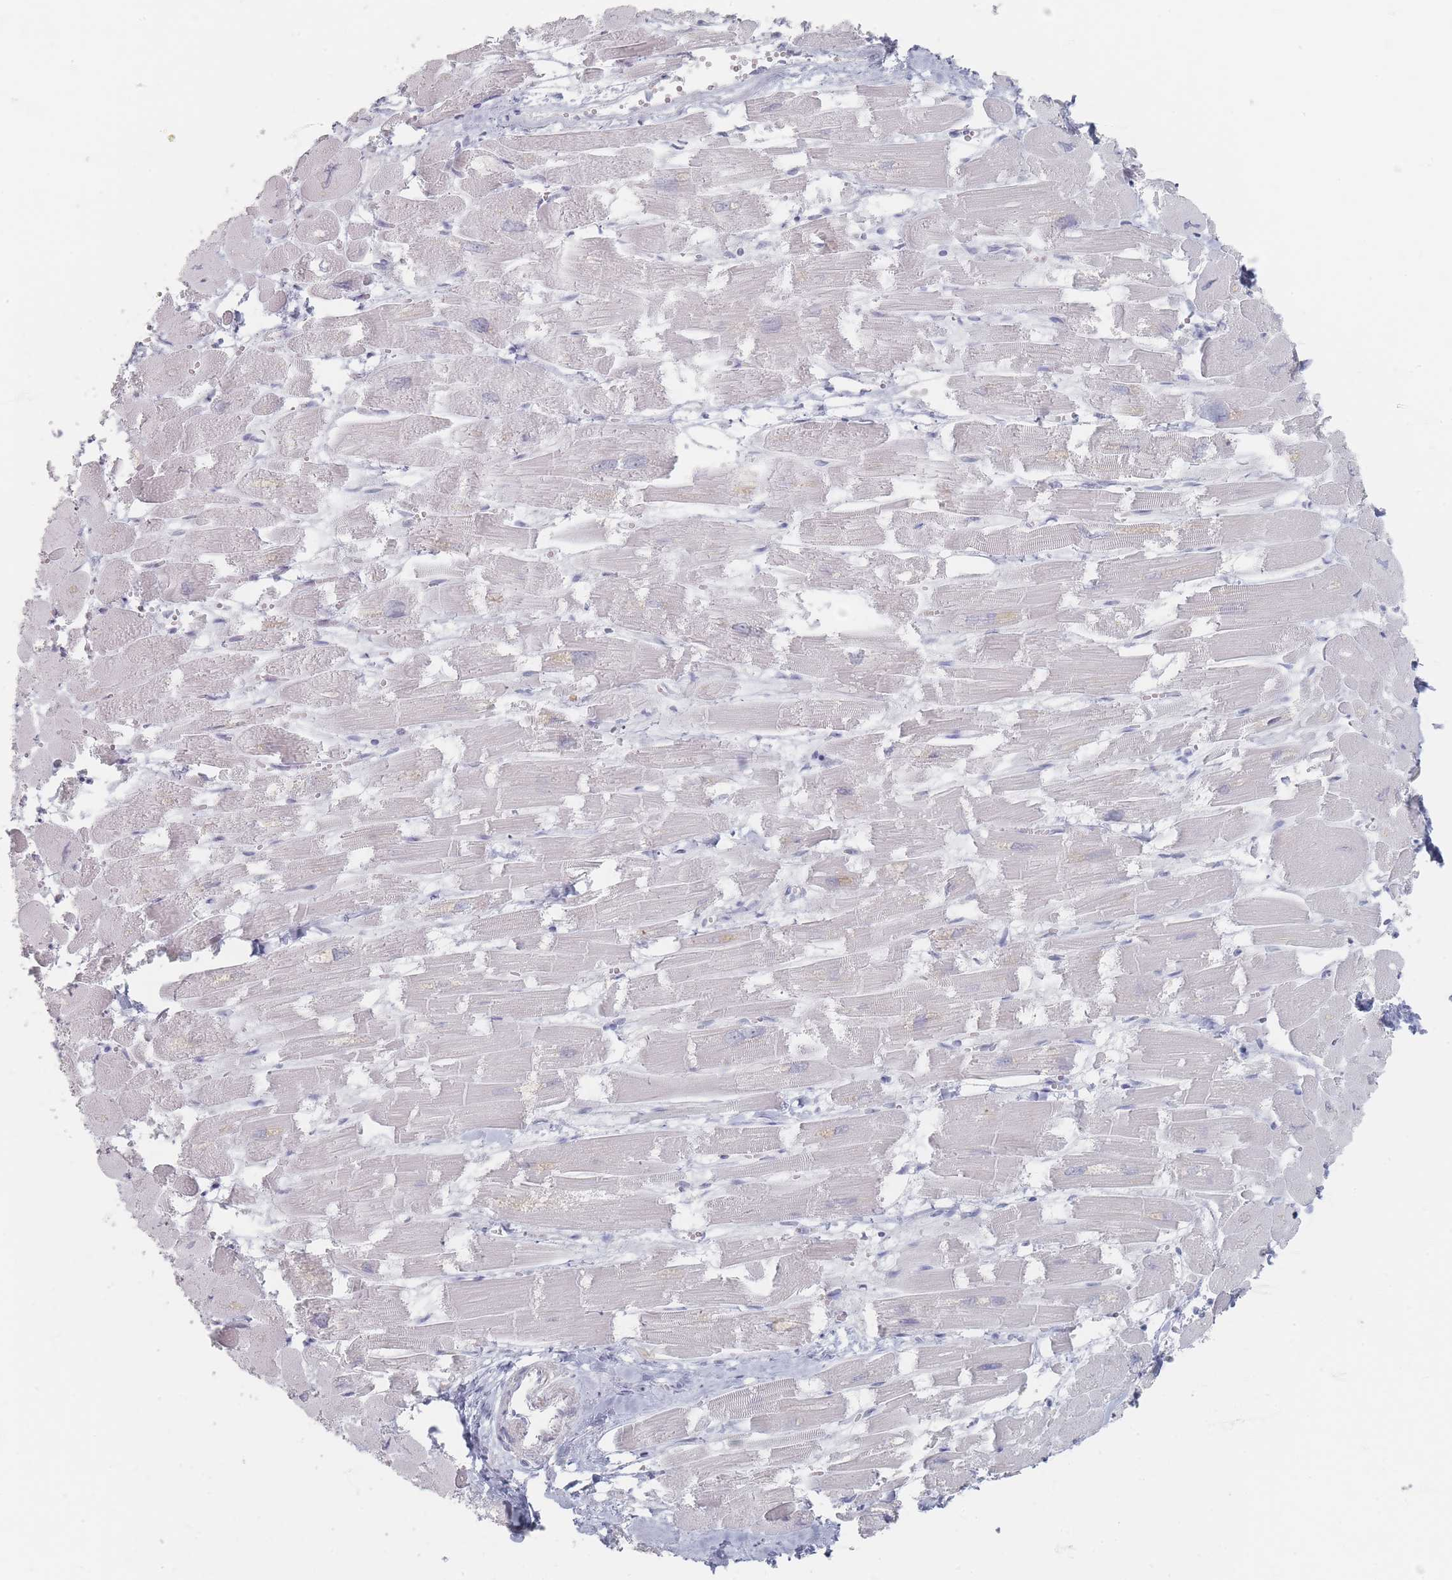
{"staining": {"intensity": "moderate", "quantity": "25%-75%", "location": "cytoplasmic/membranous"}, "tissue": "heart muscle", "cell_type": "Cardiomyocytes", "image_type": "normal", "snomed": [{"axis": "morphology", "description": "Normal tissue, NOS"}, {"axis": "topography", "description": "Heart"}], "caption": "DAB (3,3'-diaminobenzidine) immunohistochemical staining of unremarkable heart muscle exhibits moderate cytoplasmic/membranous protein positivity in approximately 25%-75% of cardiomyocytes.", "gene": "CD37", "patient": {"sex": "male", "age": 54}}